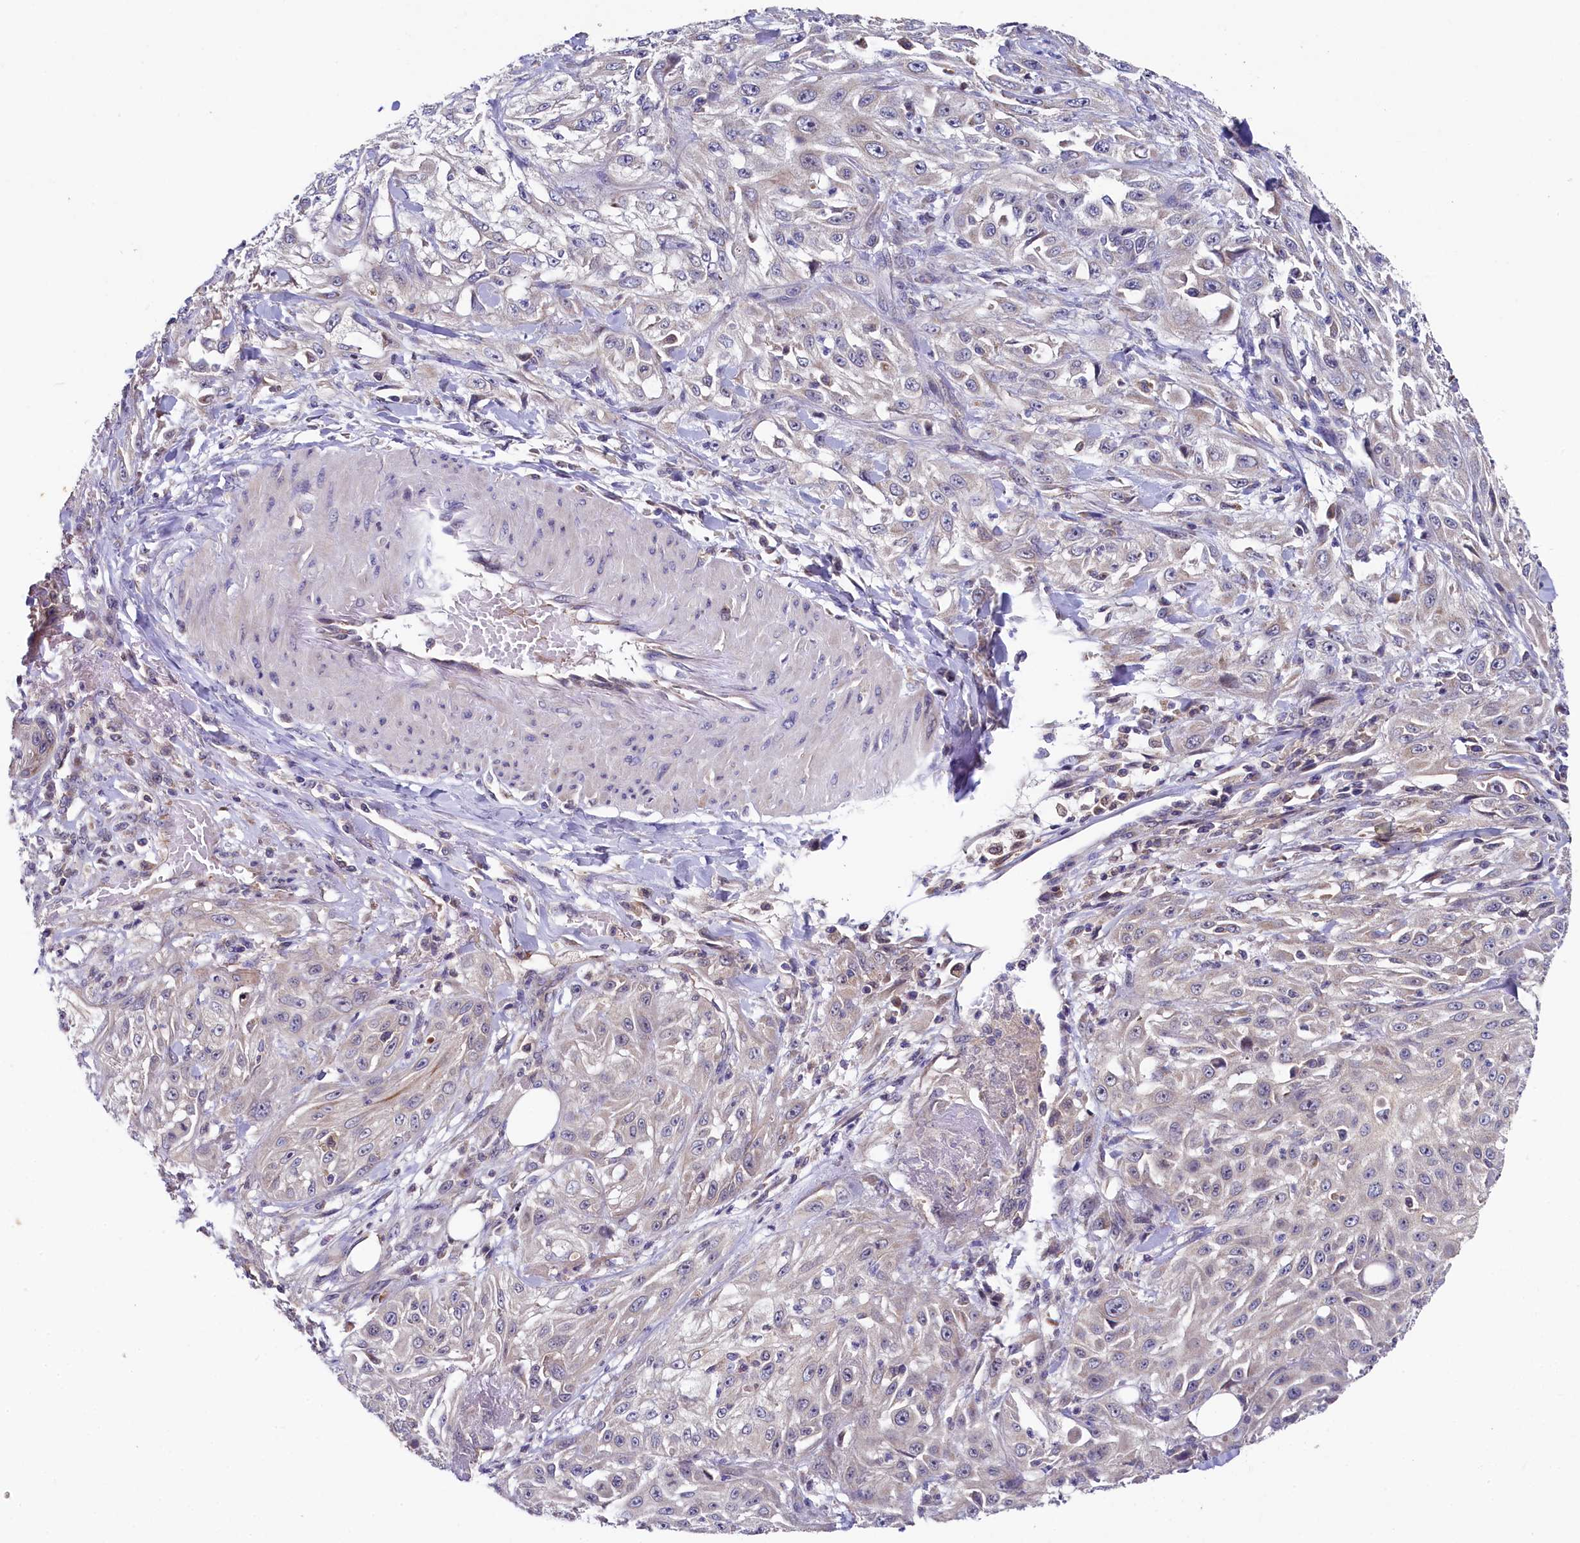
{"staining": {"intensity": "negative", "quantity": "none", "location": "none"}, "tissue": "skin cancer", "cell_type": "Tumor cells", "image_type": "cancer", "snomed": [{"axis": "morphology", "description": "Squamous cell carcinoma, NOS"}, {"axis": "morphology", "description": "Squamous cell carcinoma, metastatic, NOS"}, {"axis": "topography", "description": "Skin"}, {"axis": "topography", "description": "Lymph node"}], "caption": "The histopathology image reveals no staining of tumor cells in metastatic squamous cell carcinoma (skin).", "gene": "SPINK9", "patient": {"sex": "male", "age": 75}}